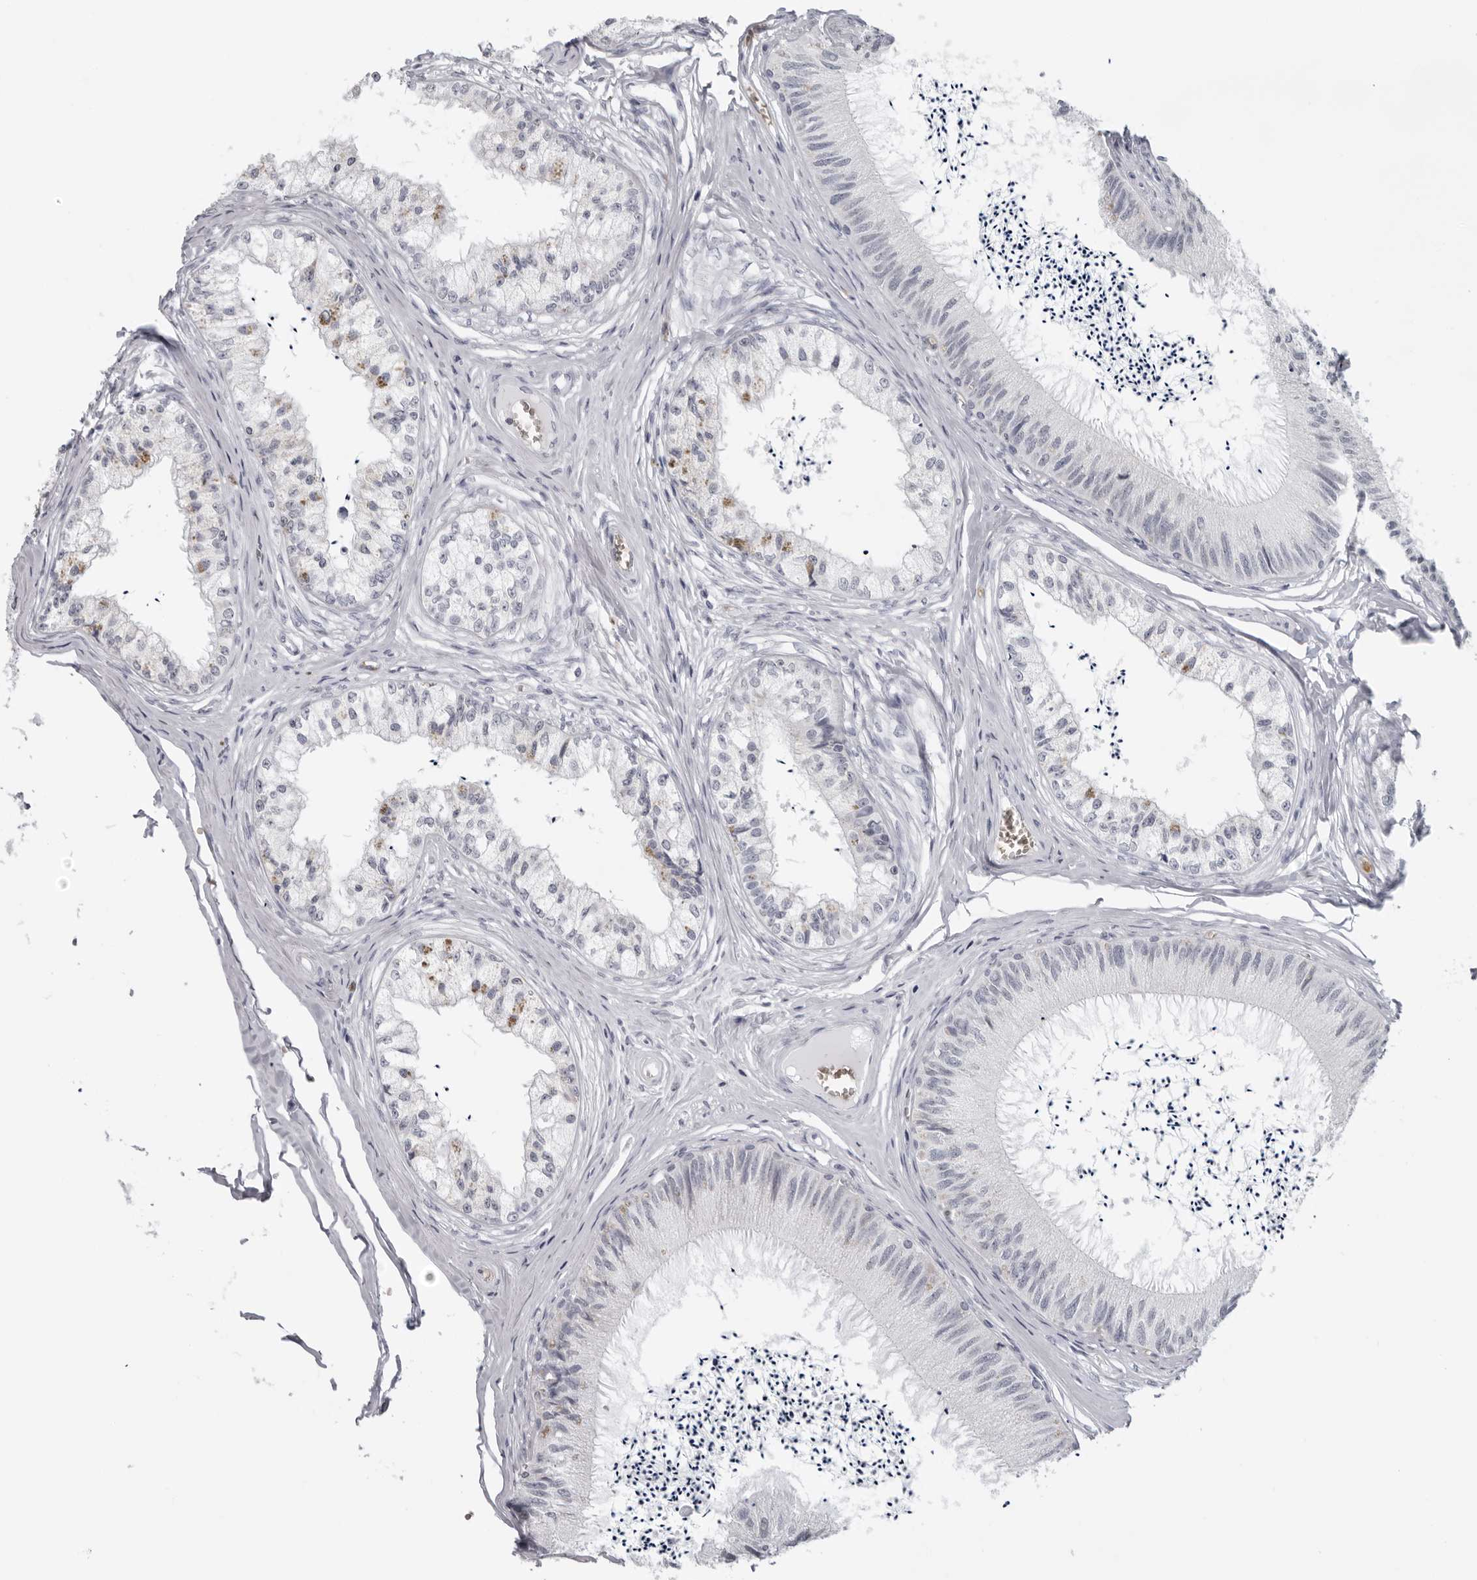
{"staining": {"intensity": "negative", "quantity": "none", "location": "none"}, "tissue": "epididymis", "cell_type": "Glandular cells", "image_type": "normal", "snomed": [{"axis": "morphology", "description": "Normal tissue, NOS"}, {"axis": "topography", "description": "Epididymis"}], "caption": "An IHC image of benign epididymis is shown. There is no staining in glandular cells of epididymis.", "gene": "EPB41", "patient": {"sex": "male", "age": 79}}